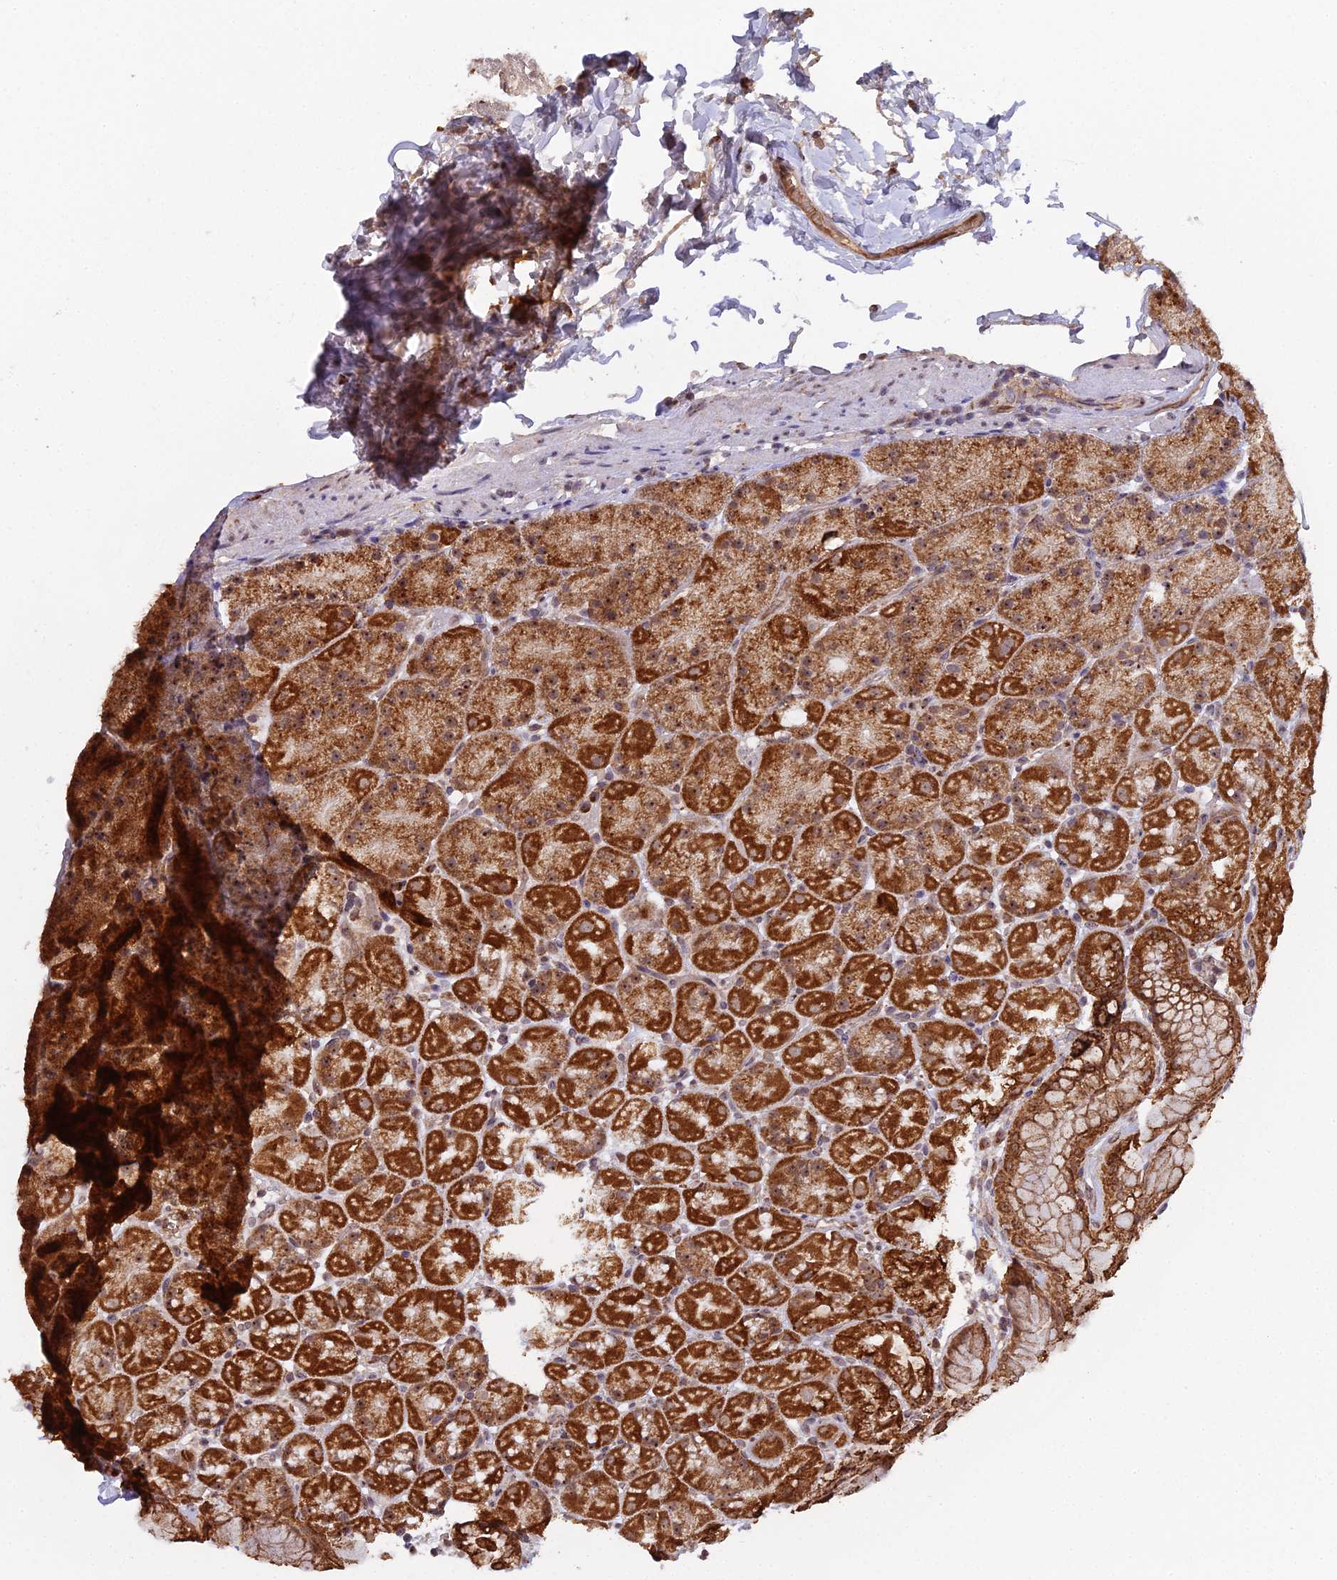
{"staining": {"intensity": "strong", "quantity": ">75%", "location": "cytoplasmic/membranous,nuclear"}, "tissue": "stomach", "cell_type": "Glandular cells", "image_type": "normal", "snomed": [{"axis": "morphology", "description": "Normal tissue, NOS"}, {"axis": "topography", "description": "Stomach, upper"}, {"axis": "topography", "description": "Stomach, lower"}], "caption": "Brown immunohistochemical staining in unremarkable stomach exhibits strong cytoplasmic/membranous,nuclear positivity in about >75% of glandular cells.", "gene": "MEOX1", "patient": {"sex": "male", "age": 67}}